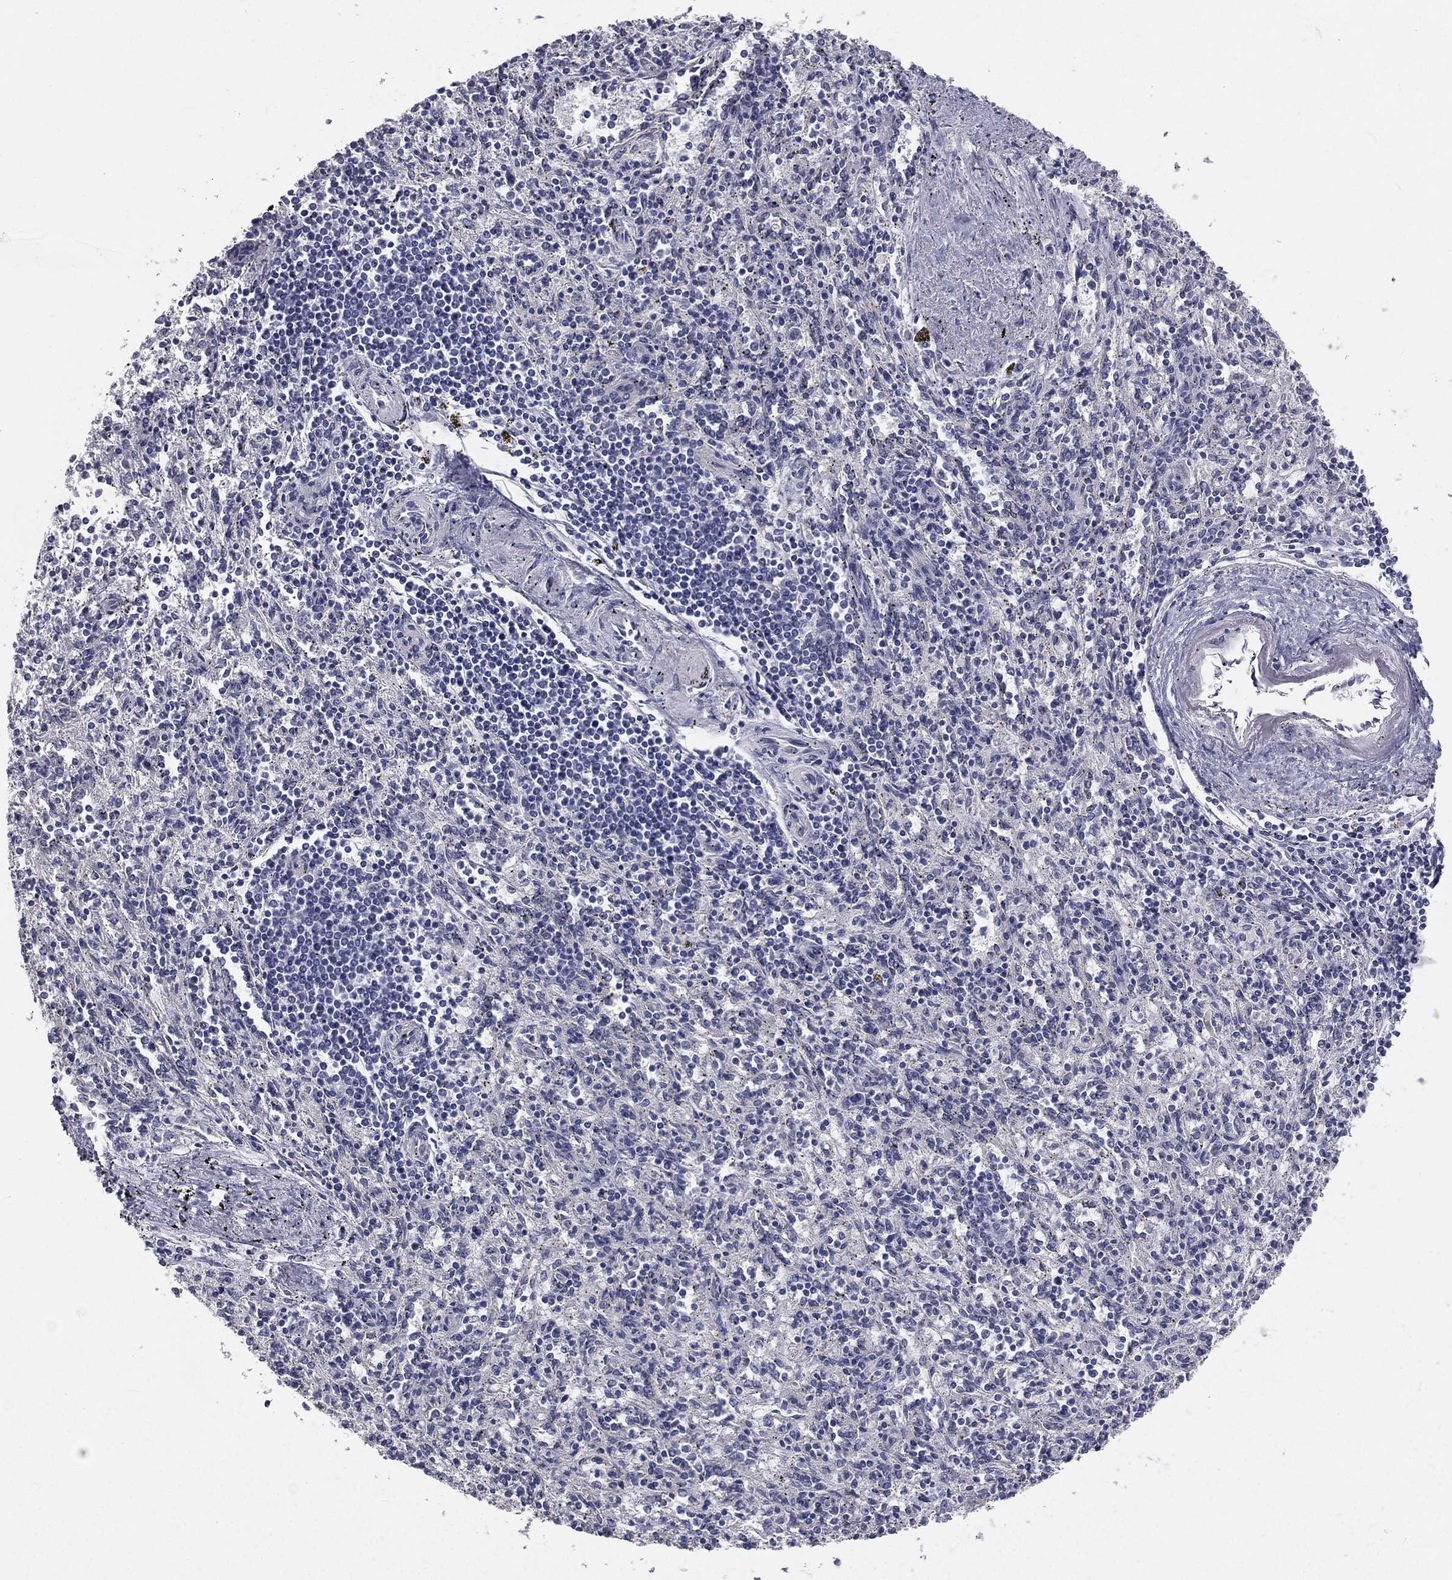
{"staining": {"intensity": "negative", "quantity": "none", "location": "none"}, "tissue": "spleen", "cell_type": "Cells in red pulp", "image_type": "normal", "snomed": [{"axis": "morphology", "description": "Normal tissue, NOS"}, {"axis": "topography", "description": "Spleen"}], "caption": "Immunohistochemistry micrograph of unremarkable spleen stained for a protein (brown), which demonstrates no staining in cells in red pulp.", "gene": "MUC13", "patient": {"sex": "male", "age": 69}}